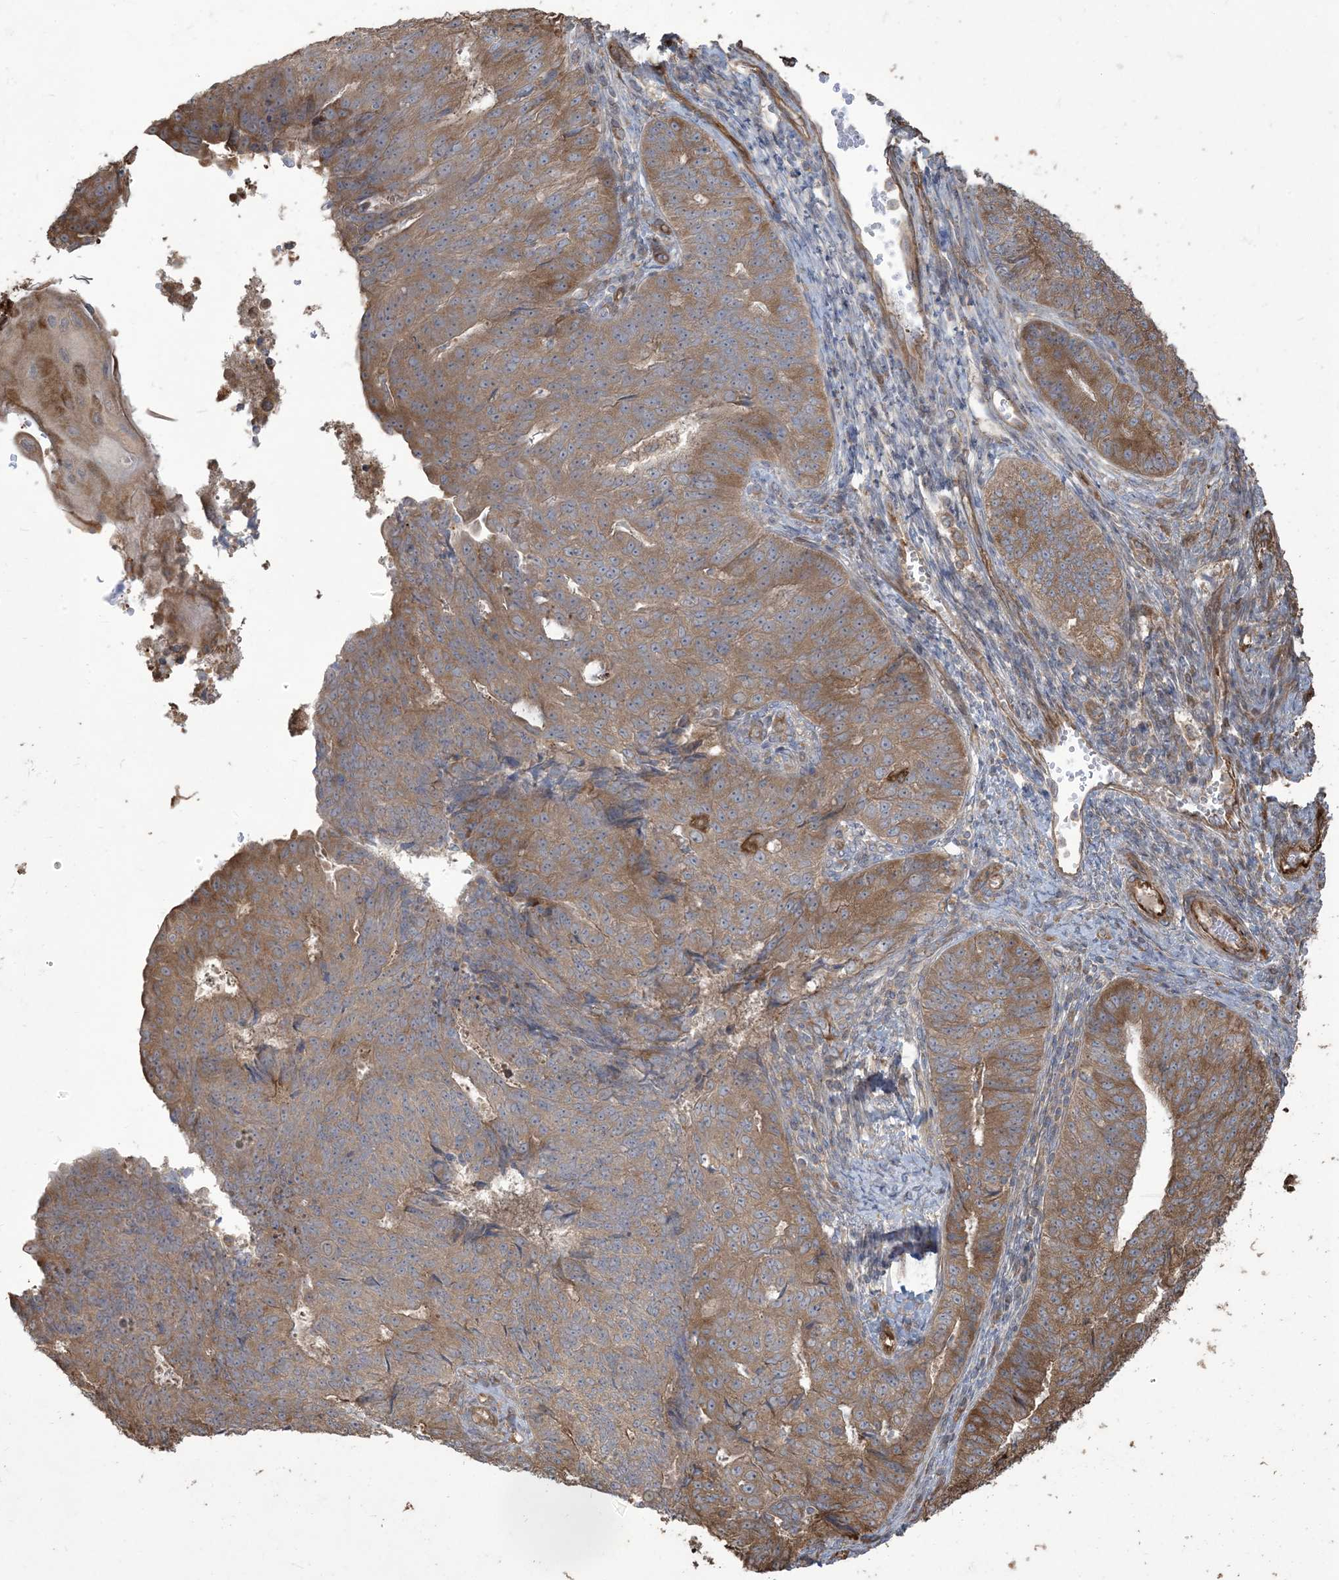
{"staining": {"intensity": "moderate", "quantity": ">75%", "location": "cytoplasmic/membranous"}, "tissue": "endometrial cancer", "cell_type": "Tumor cells", "image_type": "cancer", "snomed": [{"axis": "morphology", "description": "Adenocarcinoma, NOS"}, {"axis": "topography", "description": "Endometrium"}], "caption": "This photomicrograph exhibits IHC staining of human endometrial cancer, with medium moderate cytoplasmic/membranous staining in approximately >75% of tumor cells.", "gene": "KLHL18", "patient": {"sex": "female", "age": 32}}